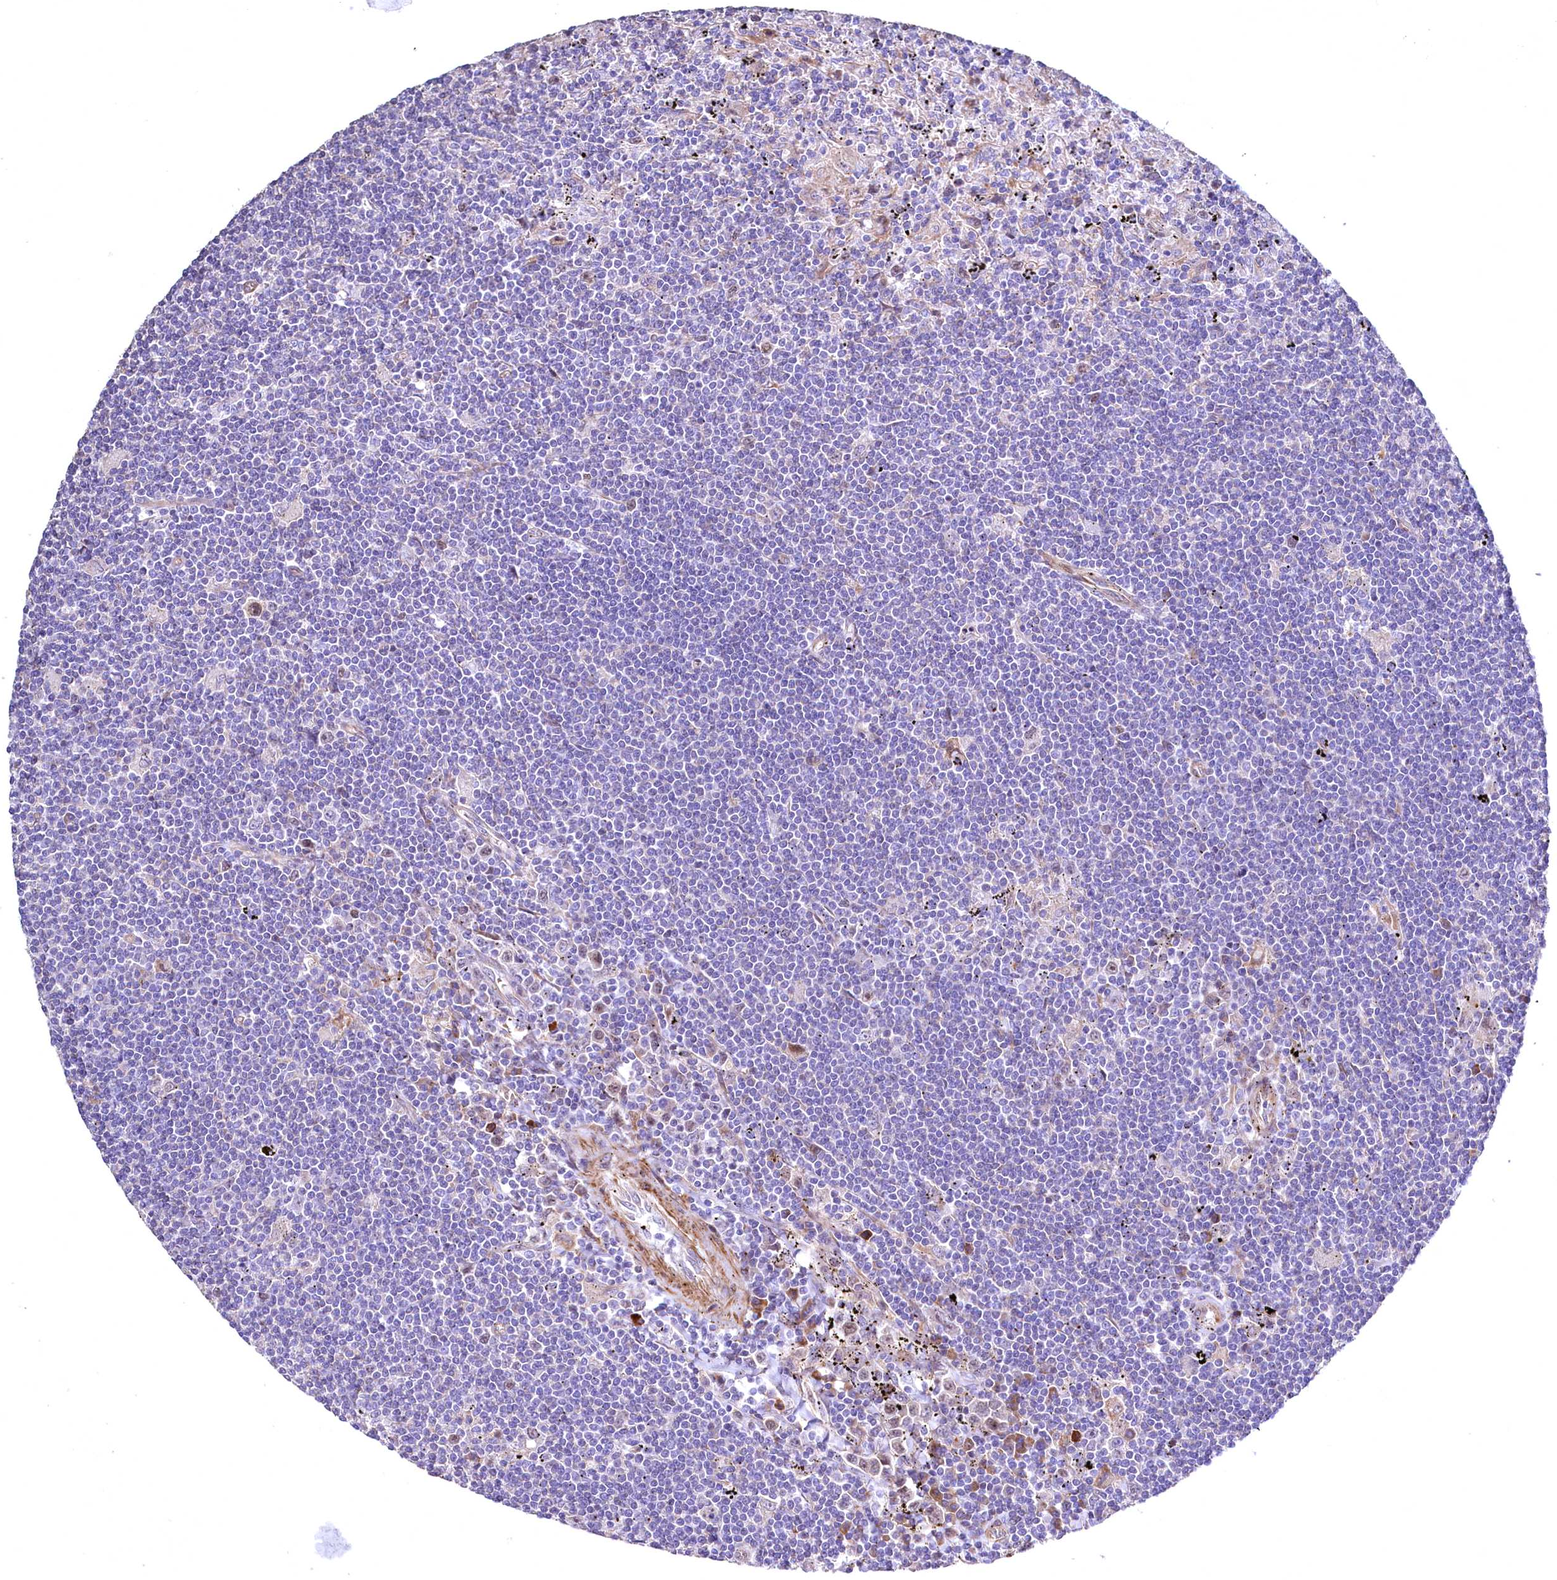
{"staining": {"intensity": "negative", "quantity": "none", "location": "none"}, "tissue": "lymphoma", "cell_type": "Tumor cells", "image_type": "cancer", "snomed": [{"axis": "morphology", "description": "Malignant lymphoma, non-Hodgkin's type, Low grade"}, {"axis": "topography", "description": "Spleen"}], "caption": "DAB (3,3'-diaminobenzidine) immunohistochemical staining of human low-grade malignant lymphoma, non-Hodgkin's type reveals no significant staining in tumor cells. Nuclei are stained in blue.", "gene": "WNT8A", "patient": {"sex": "male", "age": 76}}